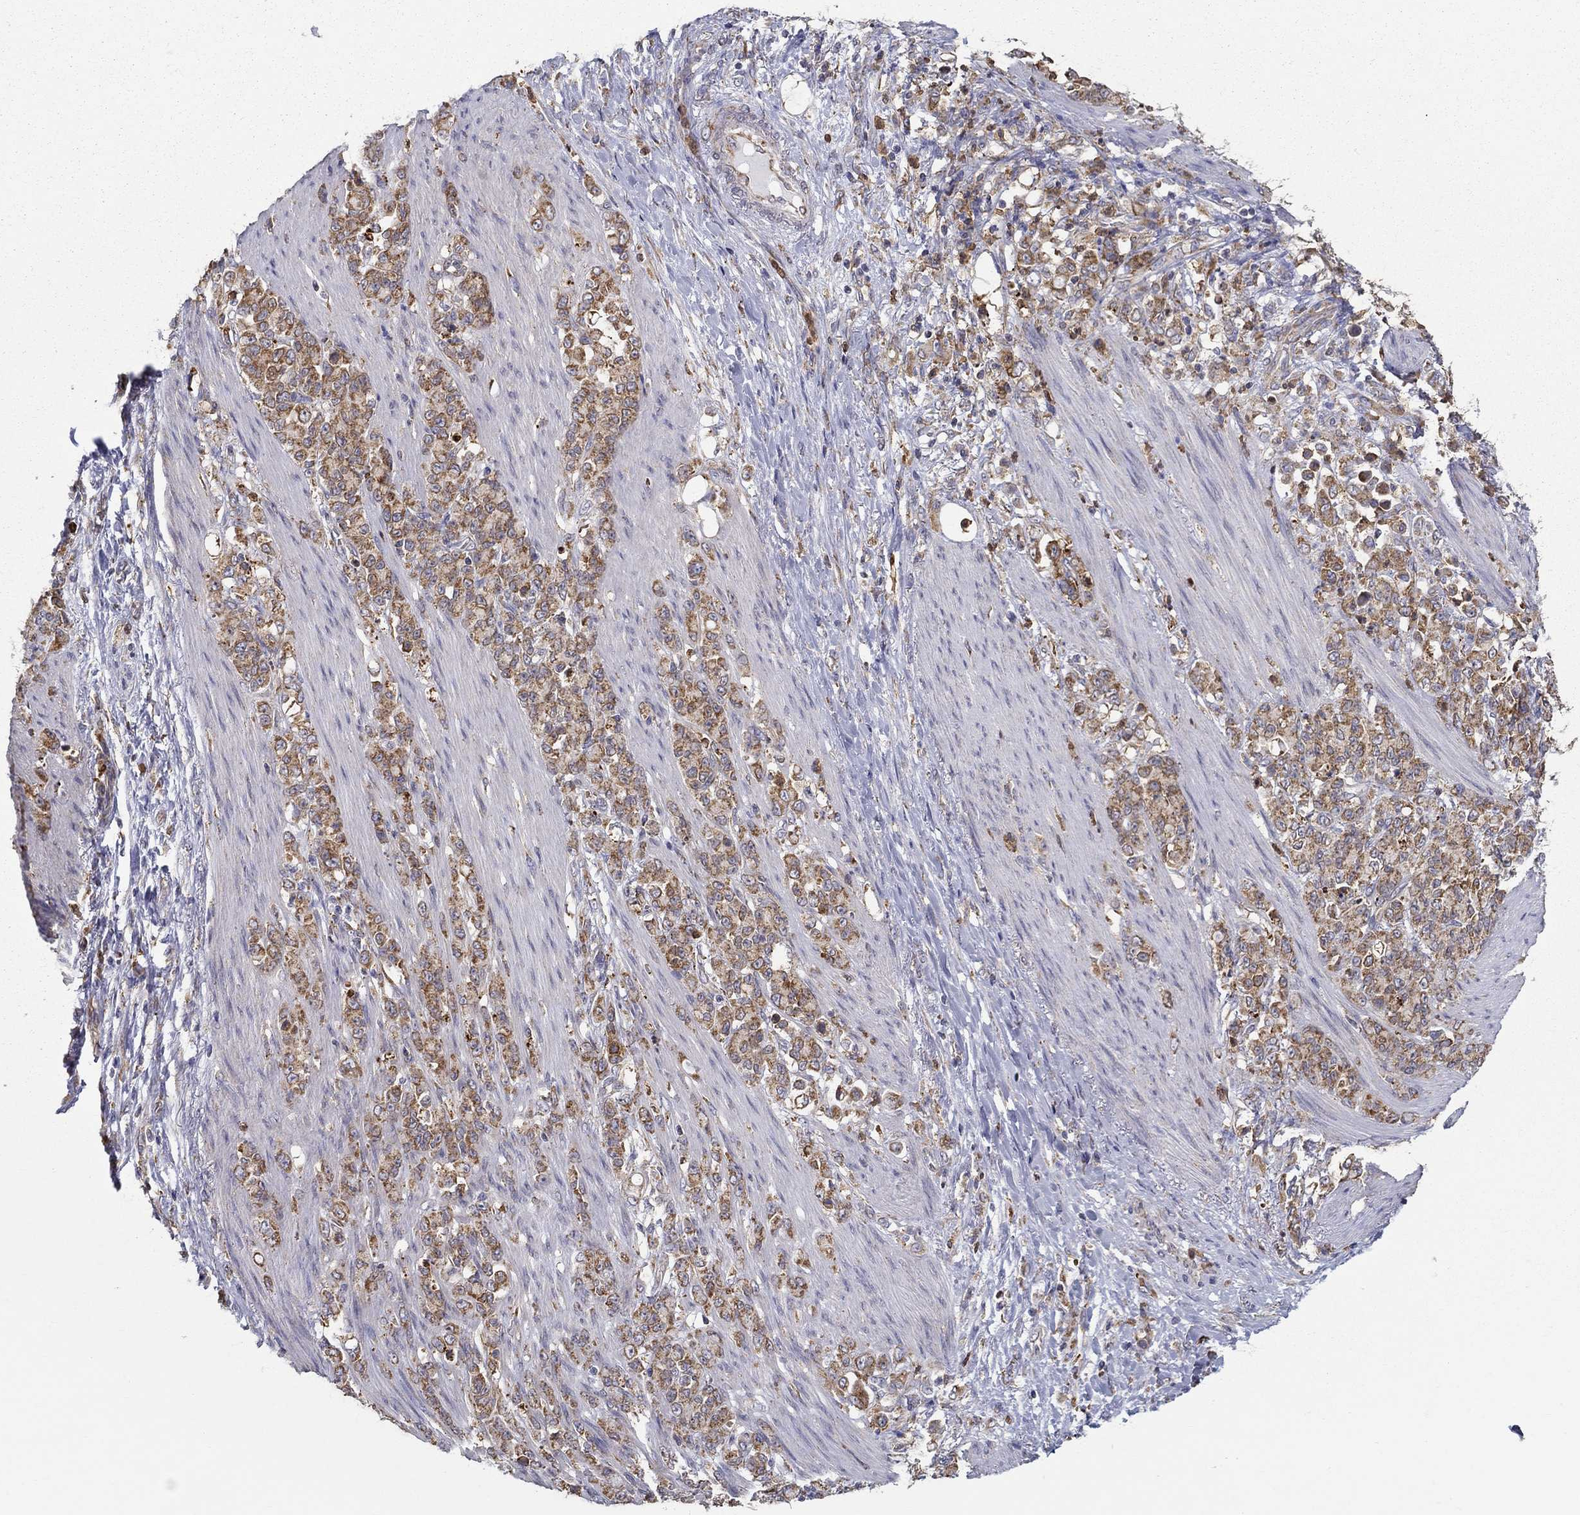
{"staining": {"intensity": "moderate", "quantity": ">75%", "location": "cytoplasmic/membranous"}, "tissue": "stomach cancer", "cell_type": "Tumor cells", "image_type": "cancer", "snomed": [{"axis": "morphology", "description": "Adenocarcinoma, NOS"}, {"axis": "topography", "description": "Stomach"}], "caption": "There is medium levels of moderate cytoplasmic/membranous staining in tumor cells of adenocarcinoma (stomach), as demonstrated by immunohistochemical staining (brown color).", "gene": "PRDX4", "patient": {"sex": "female", "age": 79}}